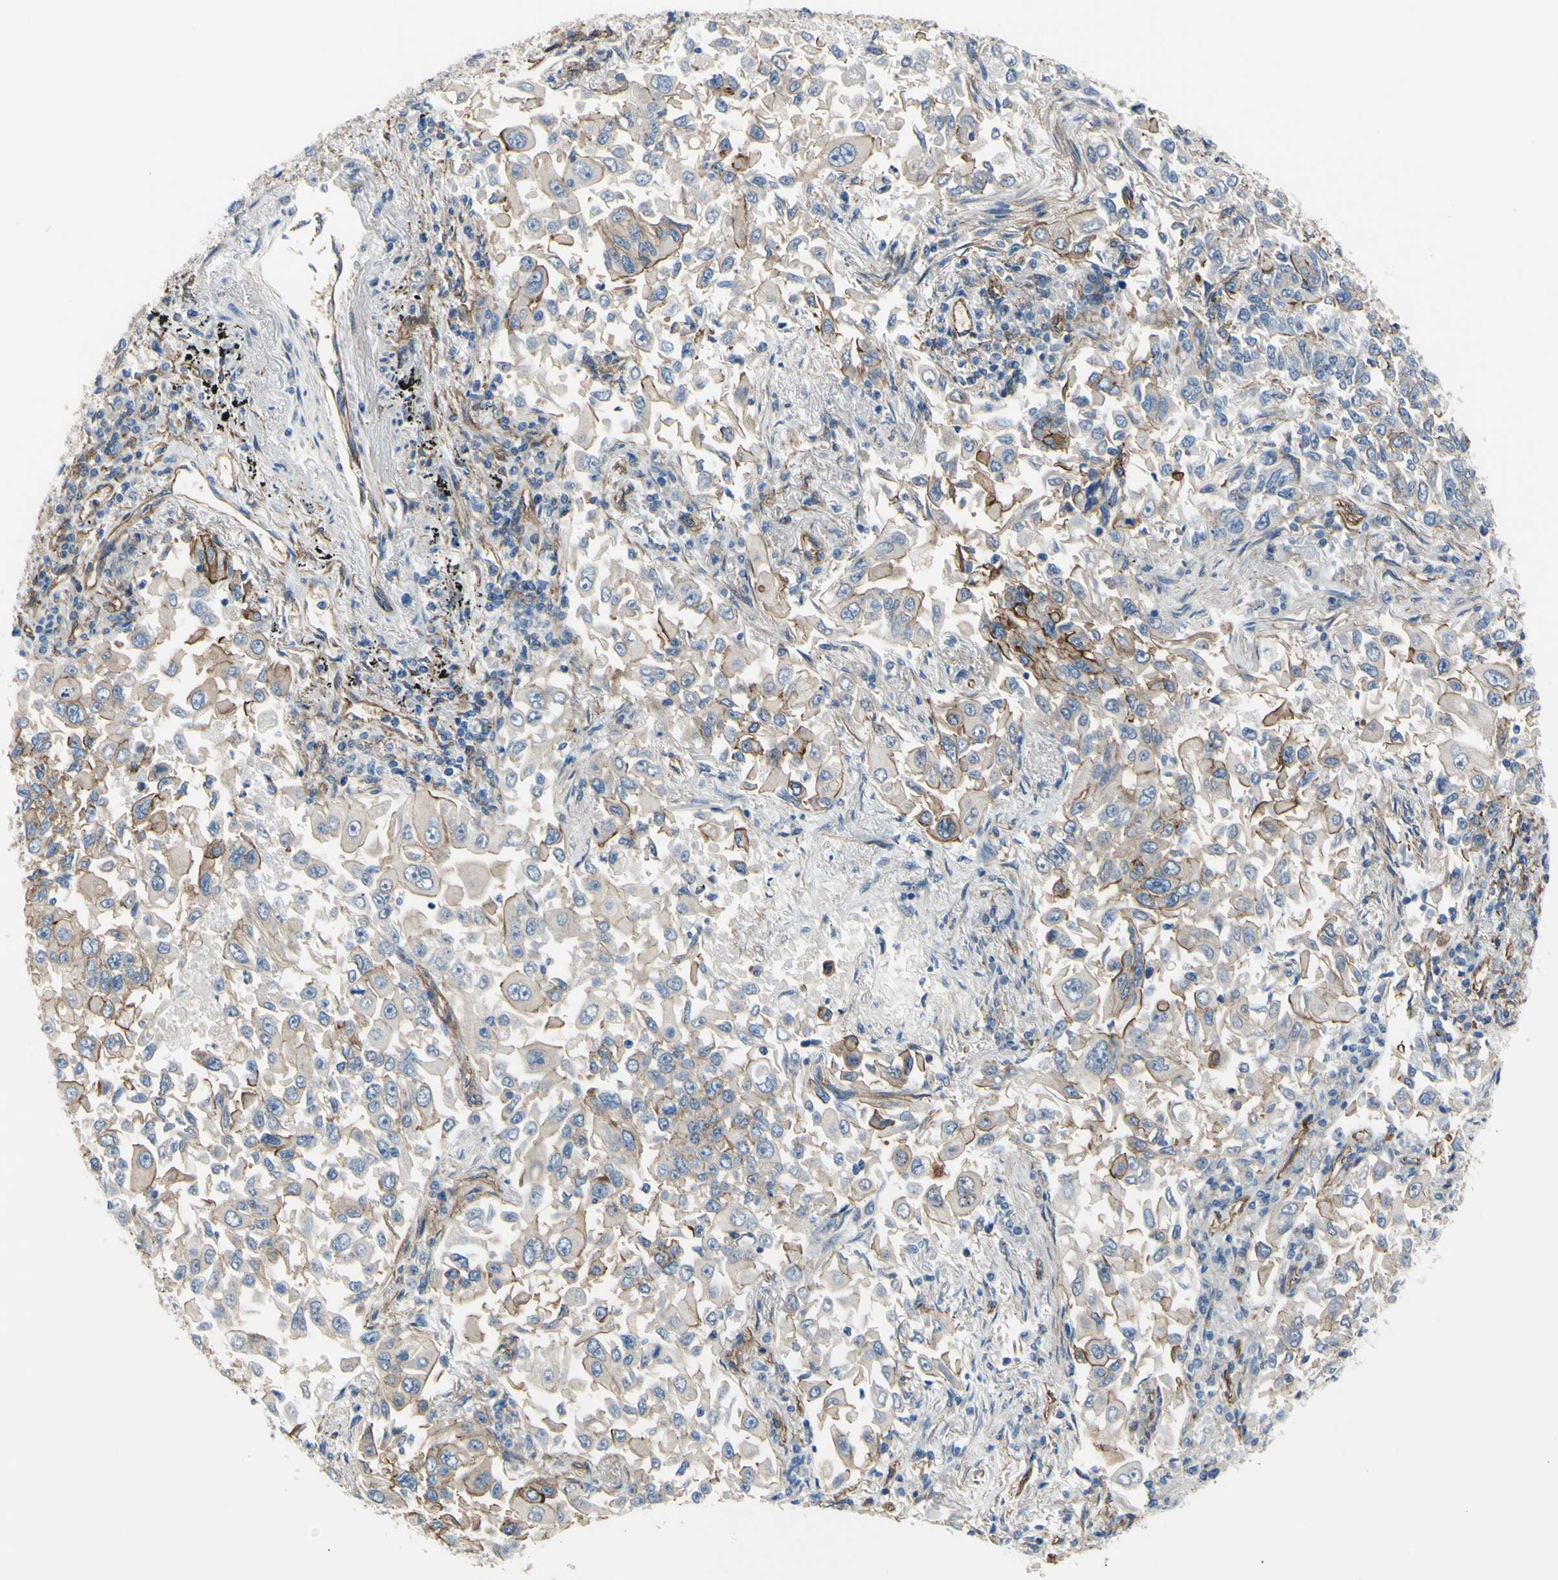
{"staining": {"intensity": "moderate", "quantity": ">75%", "location": "cytoplasmic/membranous"}, "tissue": "lung cancer", "cell_type": "Tumor cells", "image_type": "cancer", "snomed": [{"axis": "morphology", "description": "Adenocarcinoma, NOS"}, {"axis": "topography", "description": "Lung"}], "caption": "IHC (DAB) staining of lung cancer (adenocarcinoma) exhibits moderate cytoplasmic/membranous protein positivity in approximately >75% of tumor cells.", "gene": "TPBG", "patient": {"sex": "male", "age": 84}}